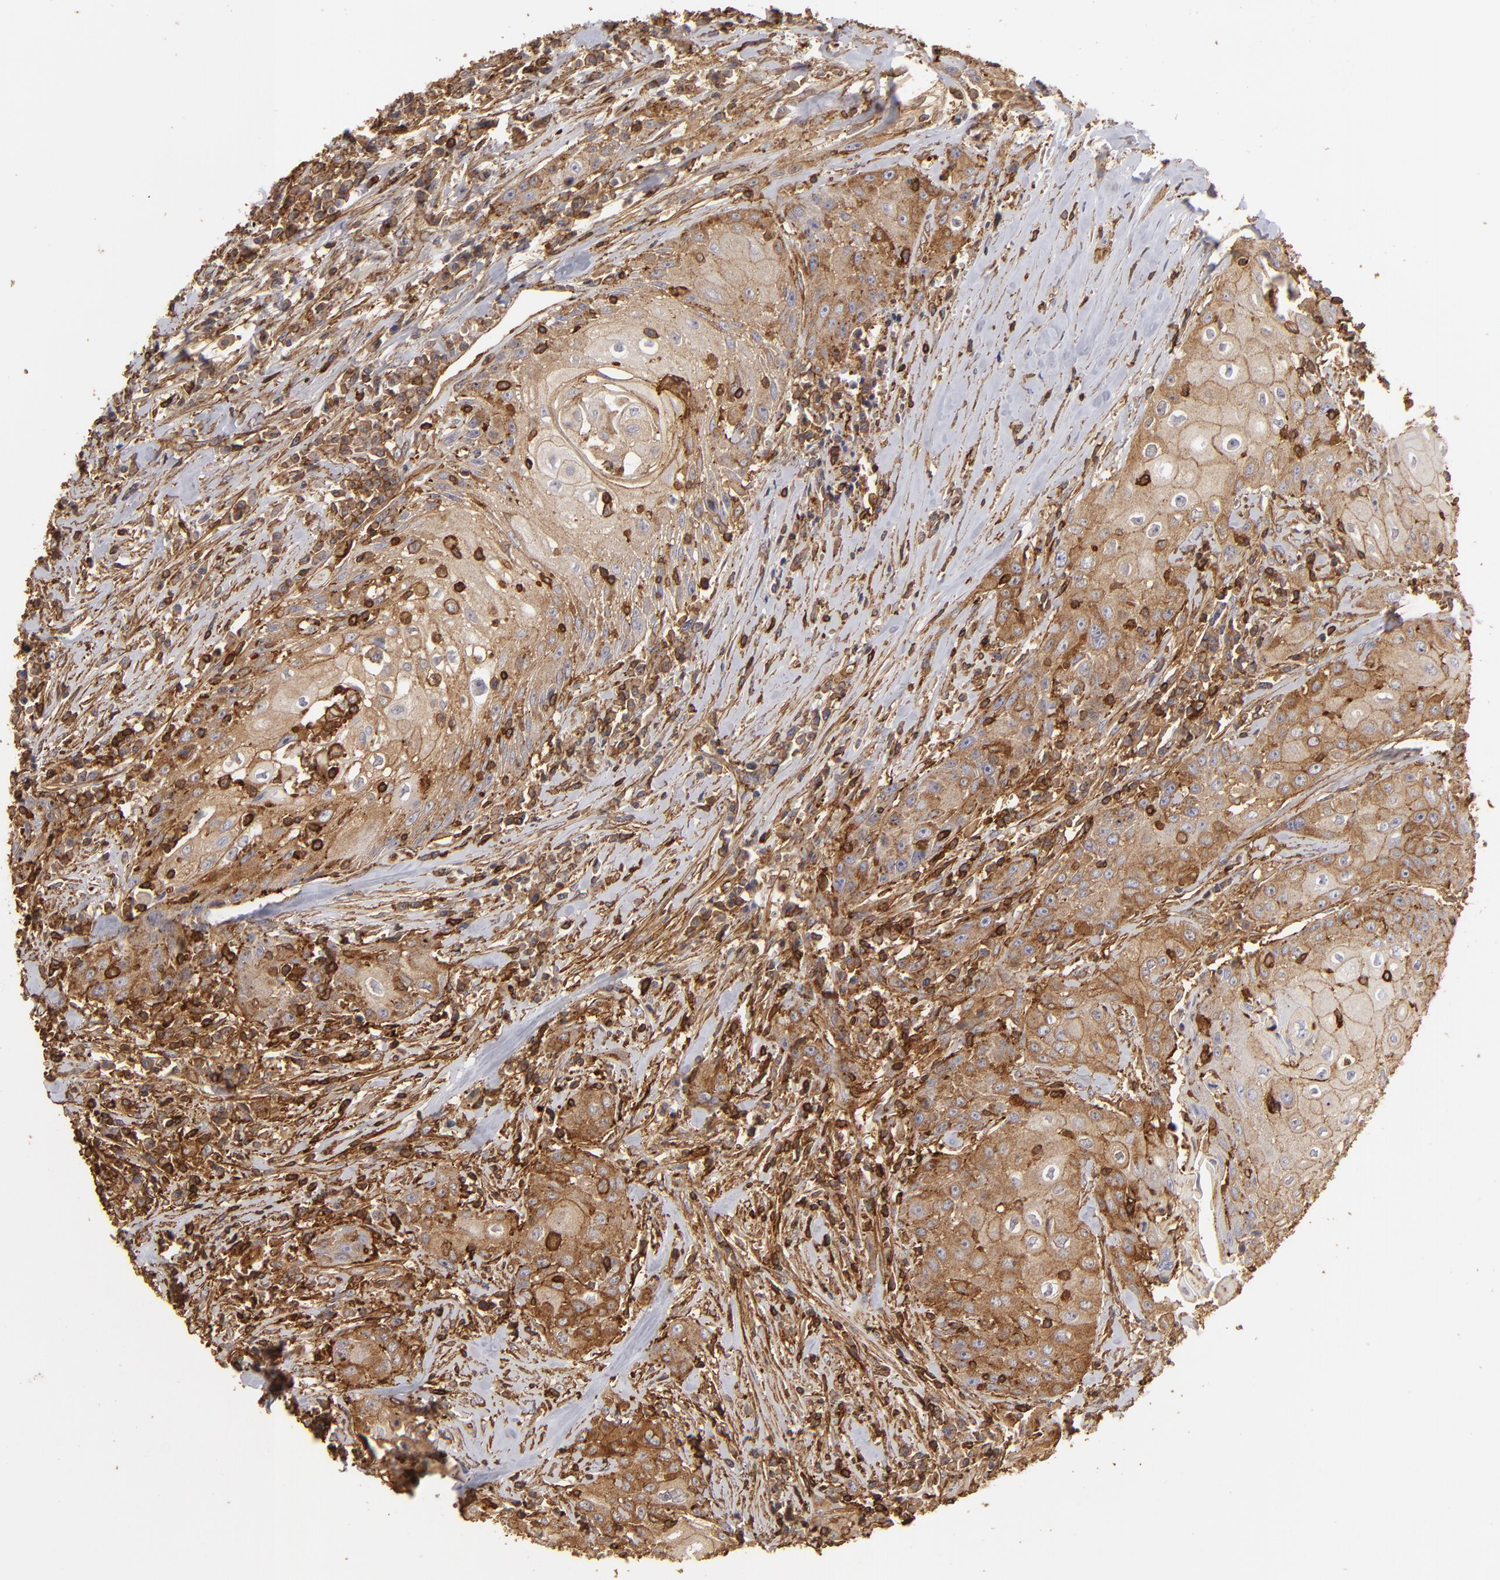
{"staining": {"intensity": "strong", "quantity": ">75%", "location": "cytoplasmic/membranous"}, "tissue": "head and neck cancer", "cell_type": "Tumor cells", "image_type": "cancer", "snomed": [{"axis": "morphology", "description": "Squamous cell carcinoma, NOS"}, {"axis": "topography", "description": "Oral tissue"}, {"axis": "topography", "description": "Head-Neck"}], "caption": "Human head and neck cancer stained with a brown dye demonstrates strong cytoplasmic/membranous positive expression in about >75% of tumor cells.", "gene": "ACTB", "patient": {"sex": "female", "age": 82}}